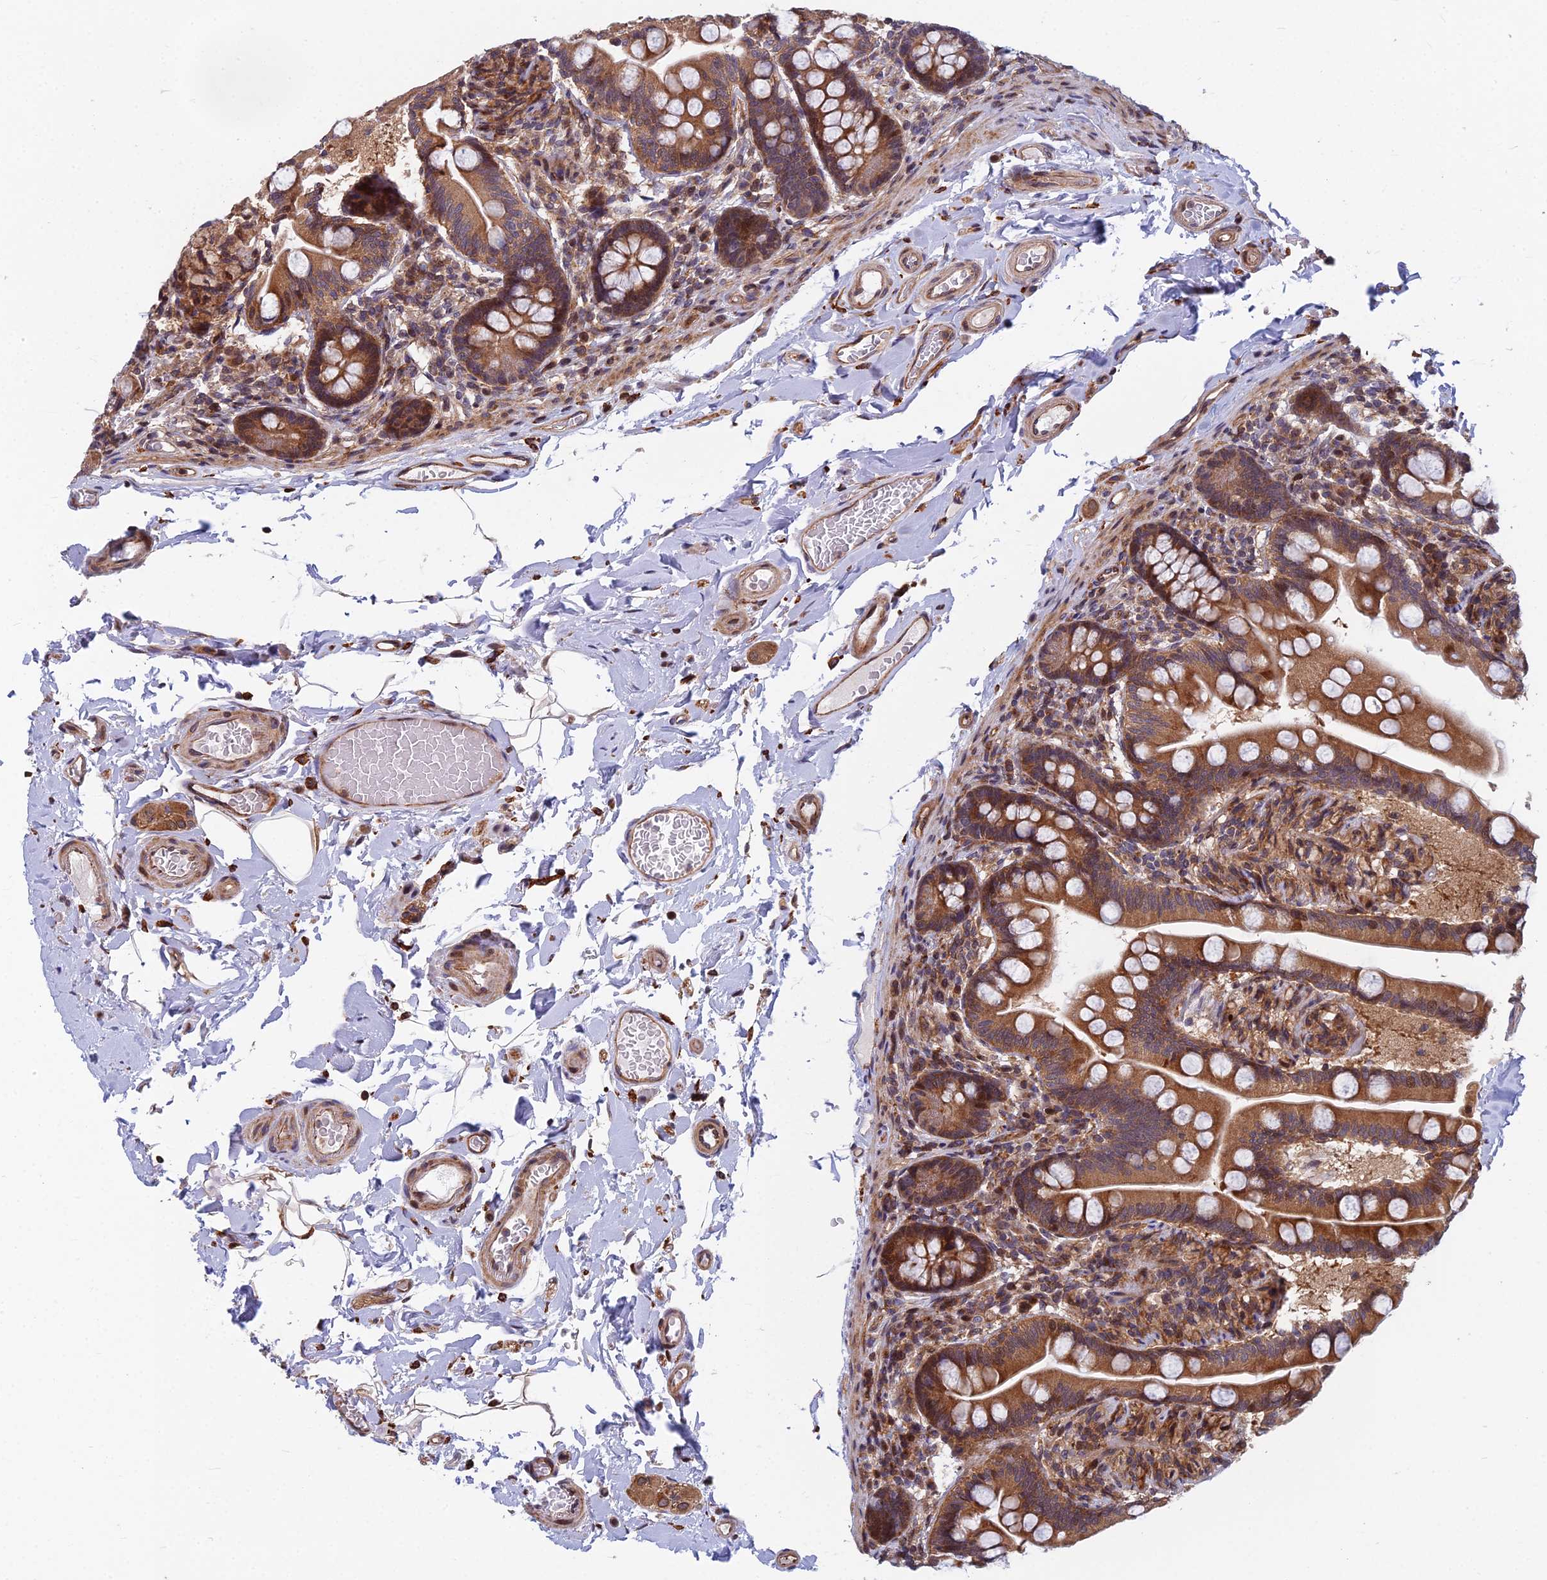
{"staining": {"intensity": "strong", "quantity": ">75%", "location": "cytoplasmic/membranous,nuclear"}, "tissue": "small intestine", "cell_type": "Glandular cells", "image_type": "normal", "snomed": [{"axis": "morphology", "description": "Normal tissue, NOS"}, {"axis": "topography", "description": "Small intestine"}], "caption": "Protein staining of unremarkable small intestine displays strong cytoplasmic/membranous,nuclear expression in about >75% of glandular cells. Using DAB (brown) and hematoxylin (blue) stains, captured at high magnification using brightfield microscopy.", "gene": "COMMD2", "patient": {"sex": "female", "age": 64}}